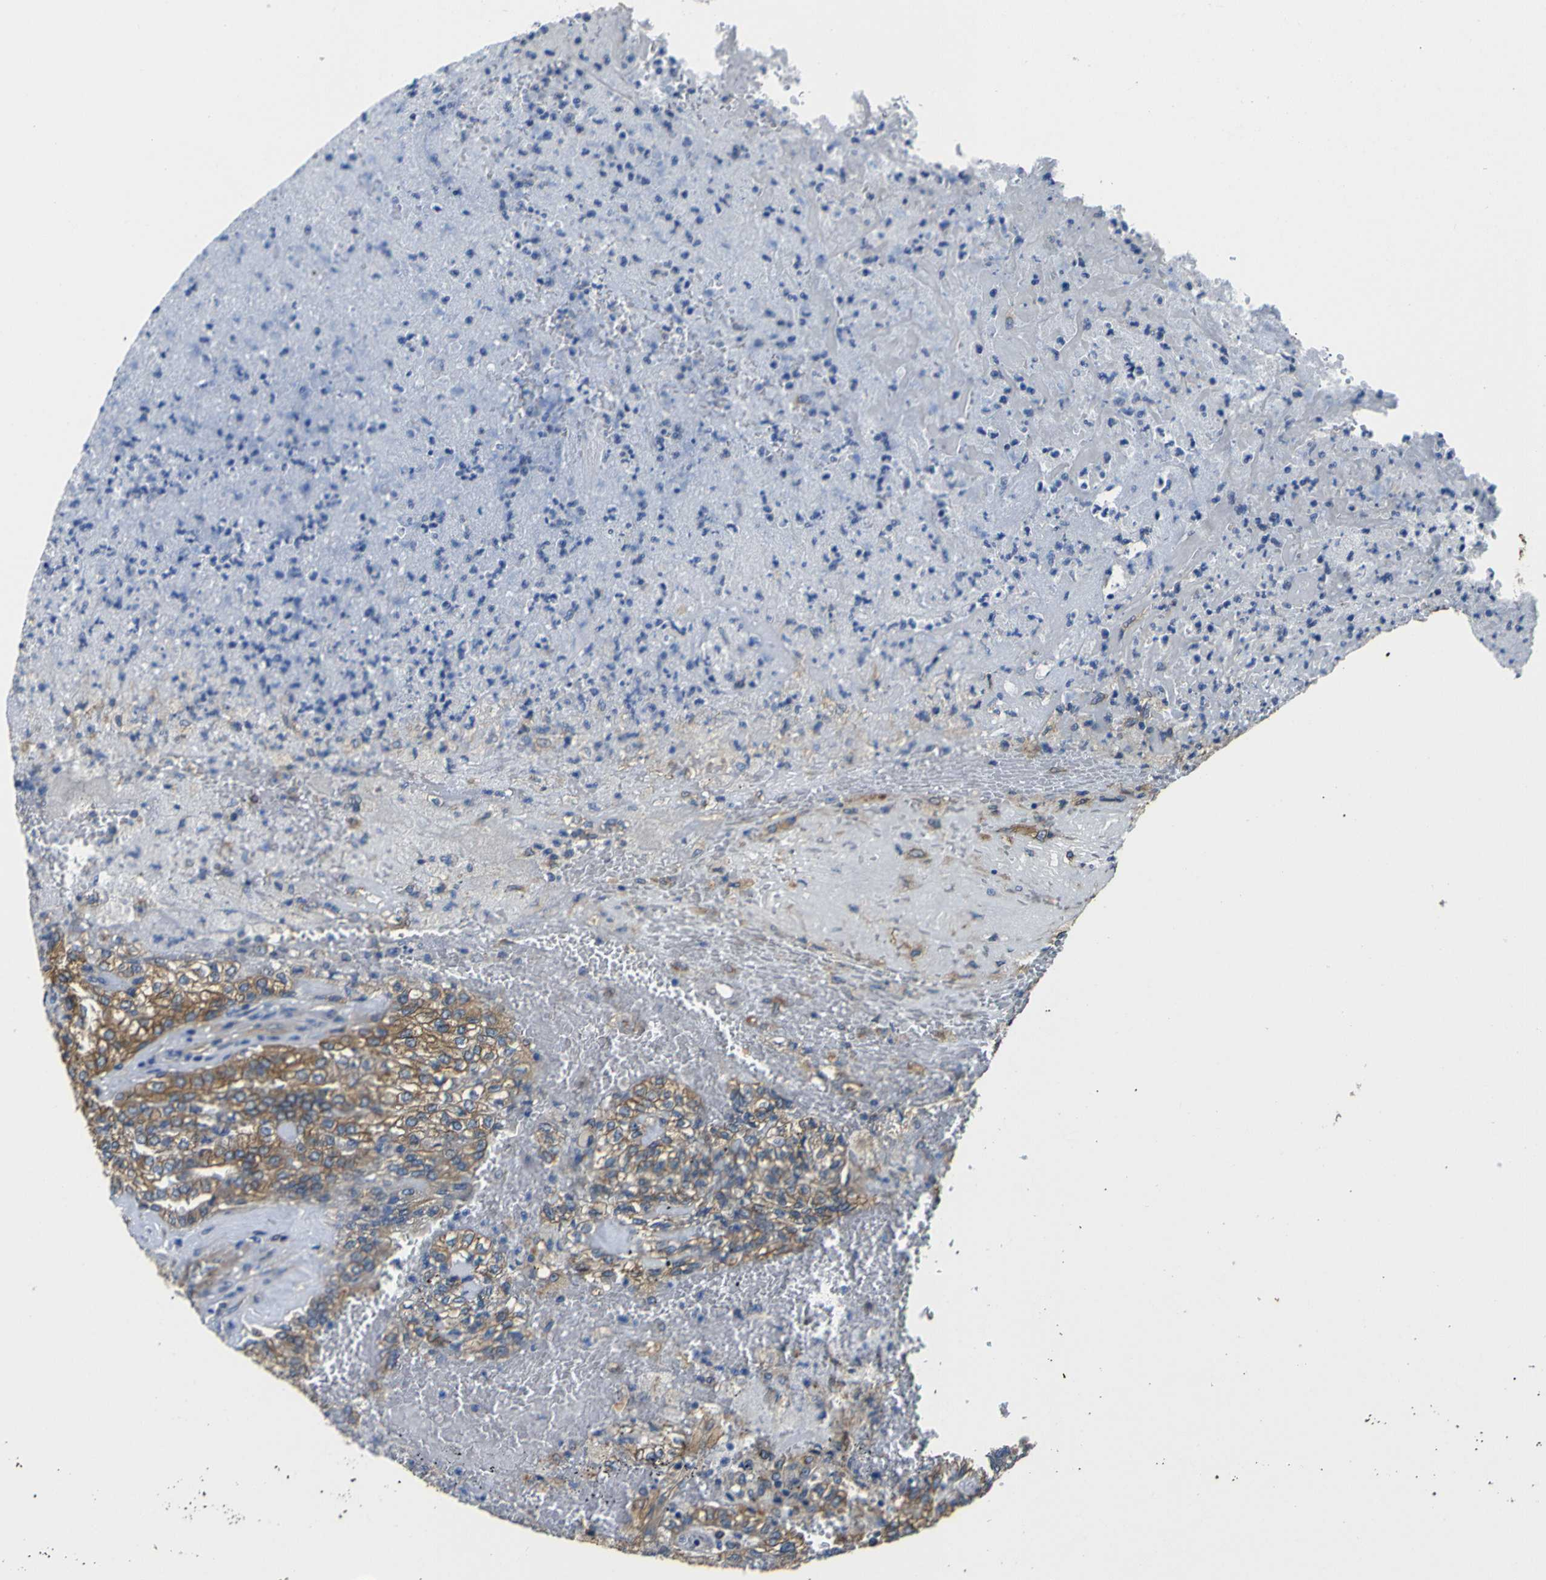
{"staining": {"intensity": "moderate", "quantity": "25%-75%", "location": "cytoplasmic/membranous"}, "tissue": "renal cancer", "cell_type": "Tumor cells", "image_type": "cancer", "snomed": [{"axis": "morphology", "description": "Inflammation, NOS"}, {"axis": "morphology", "description": "Adenocarcinoma, NOS"}, {"axis": "topography", "description": "Kidney"}], "caption": "Moderate cytoplasmic/membranous staining for a protein is identified in about 25%-75% of tumor cells of adenocarcinoma (renal) using immunohistochemistry.", "gene": "TUBB", "patient": {"sex": "male", "age": 68}}